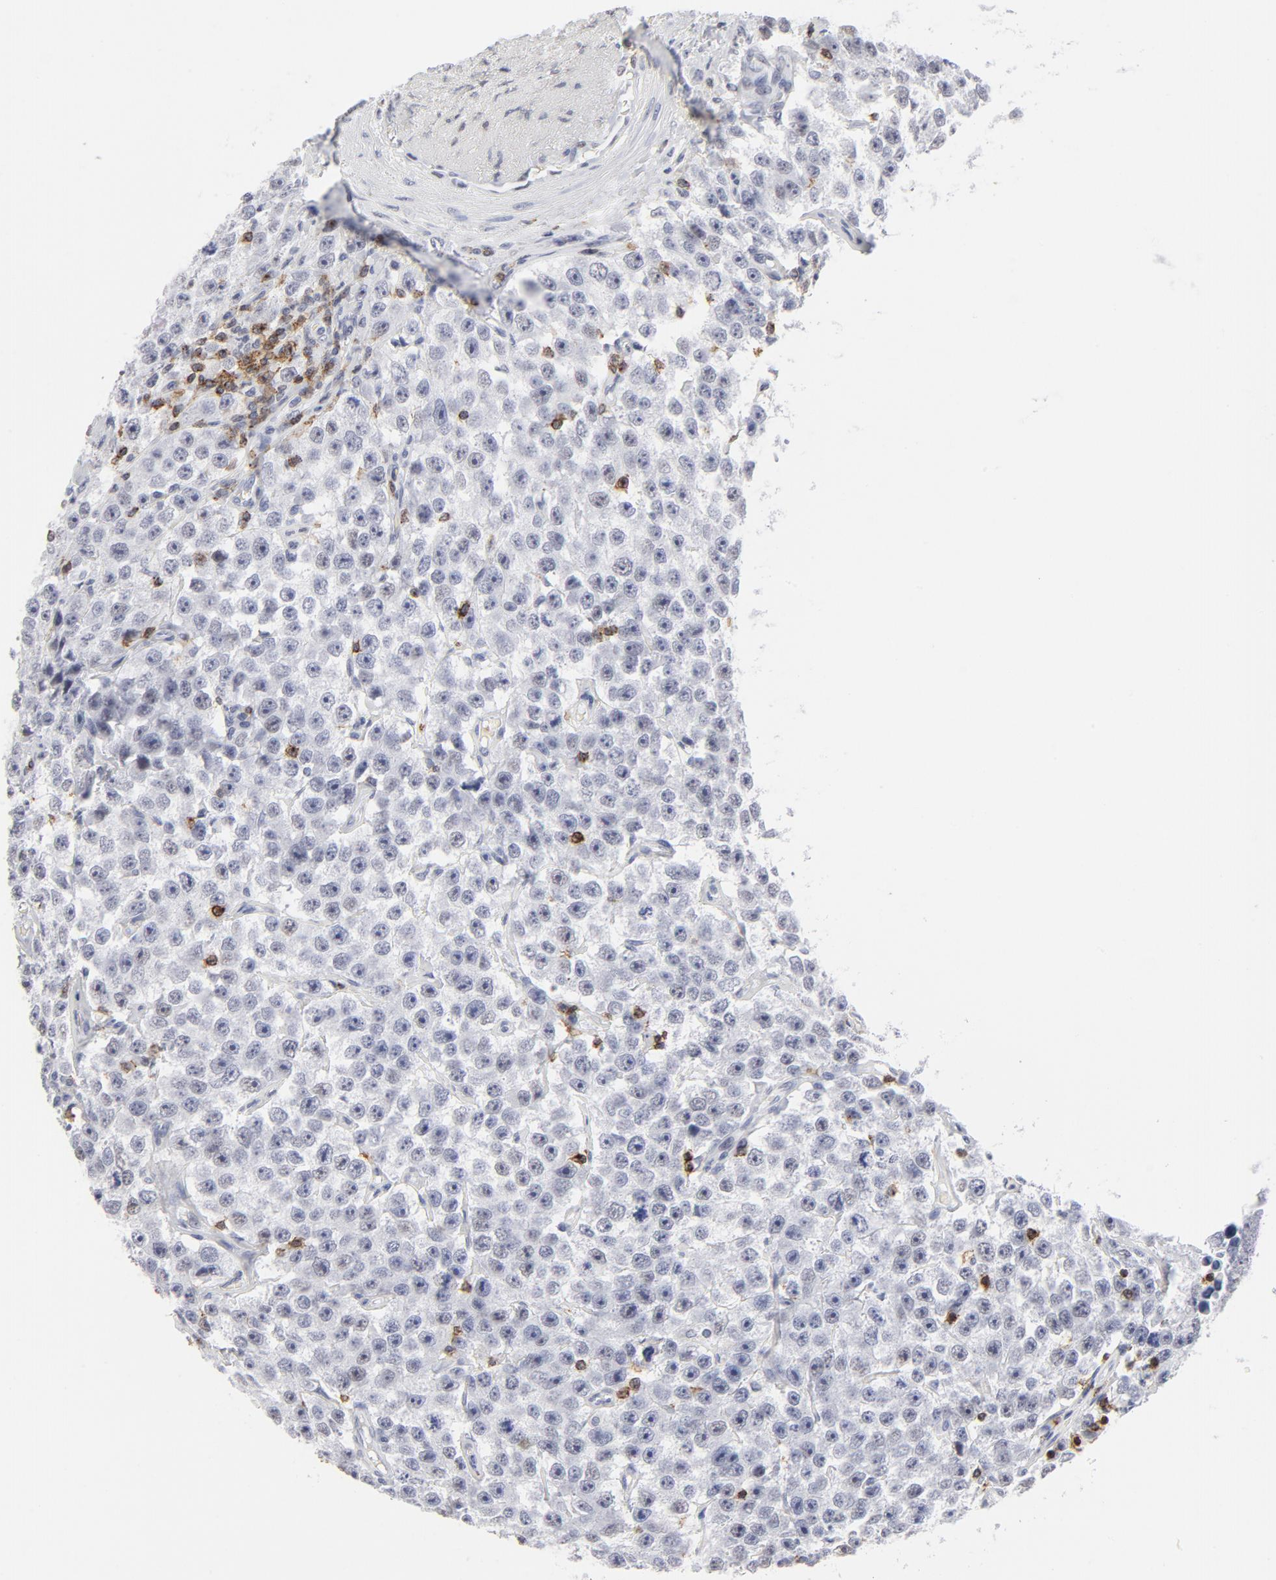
{"staining": {"intensity": "negative", "quantity": "none", "location": "none"}, "tissue": "testis cancer", "cell_type": "Tumor cells", "image_type": "cancer", "snomed": [{"axis": "morphology", "description": "Seminoma, NOS"}, {"axis": "topography", "description": "Testis"}], "caption": "High magnification brightfield microscopy of testis cancer (seminoma) stained with DAB (brown) and counterstained with hematoxylin (blue): tumor cells show no significant positivity. (Immunohistochemistry (ihc), brightfield microscopy, high magnification).", "gene": "CD2", "patient": {"sex": "male", "age": 52}}